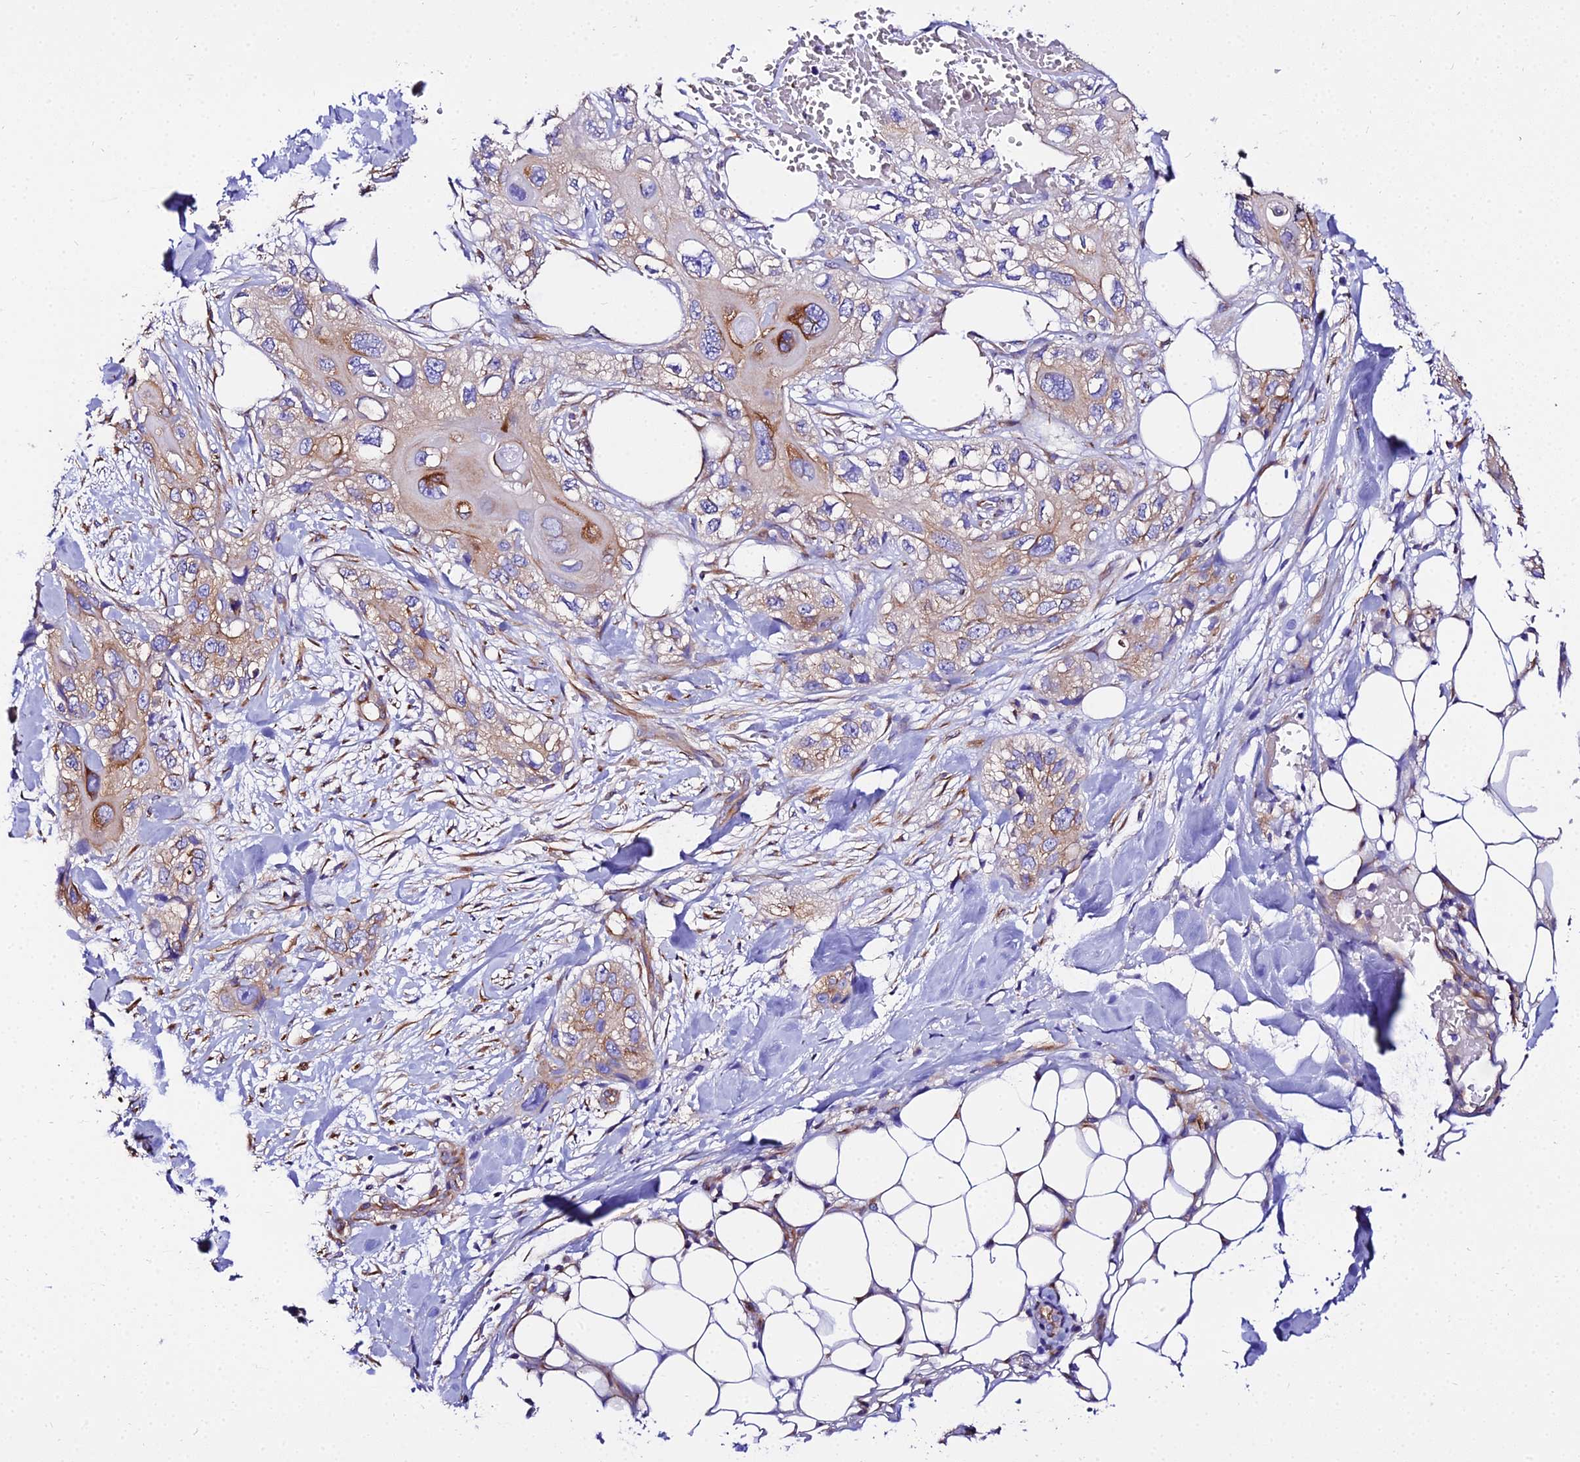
{"staining": {"intensity": "moderate", "quantity": ">75%", "location": "cytoplasmic/membranous"}, "tissue": "skin cancer", "cell_type": "Tumor cells", "image_type": "cancer", "snomed": [{"axis": "morphology", "description": "Normal tissue, NOS"}, {"axis": "morphology", "description": "Squamous cell carcinoma, NOS"}, {"axis": "topography", "description": "Skin"}], "caption": "Immunohistochemical staining of human skin cancer (squamous cell carcinoma) demonstrates medium levels of moderate cytoplasmic/membranous protein expression in approximately >75% of tumor cells.", "gene": "TUBA3D", "patient": {"sex": "male", "age": 72}}